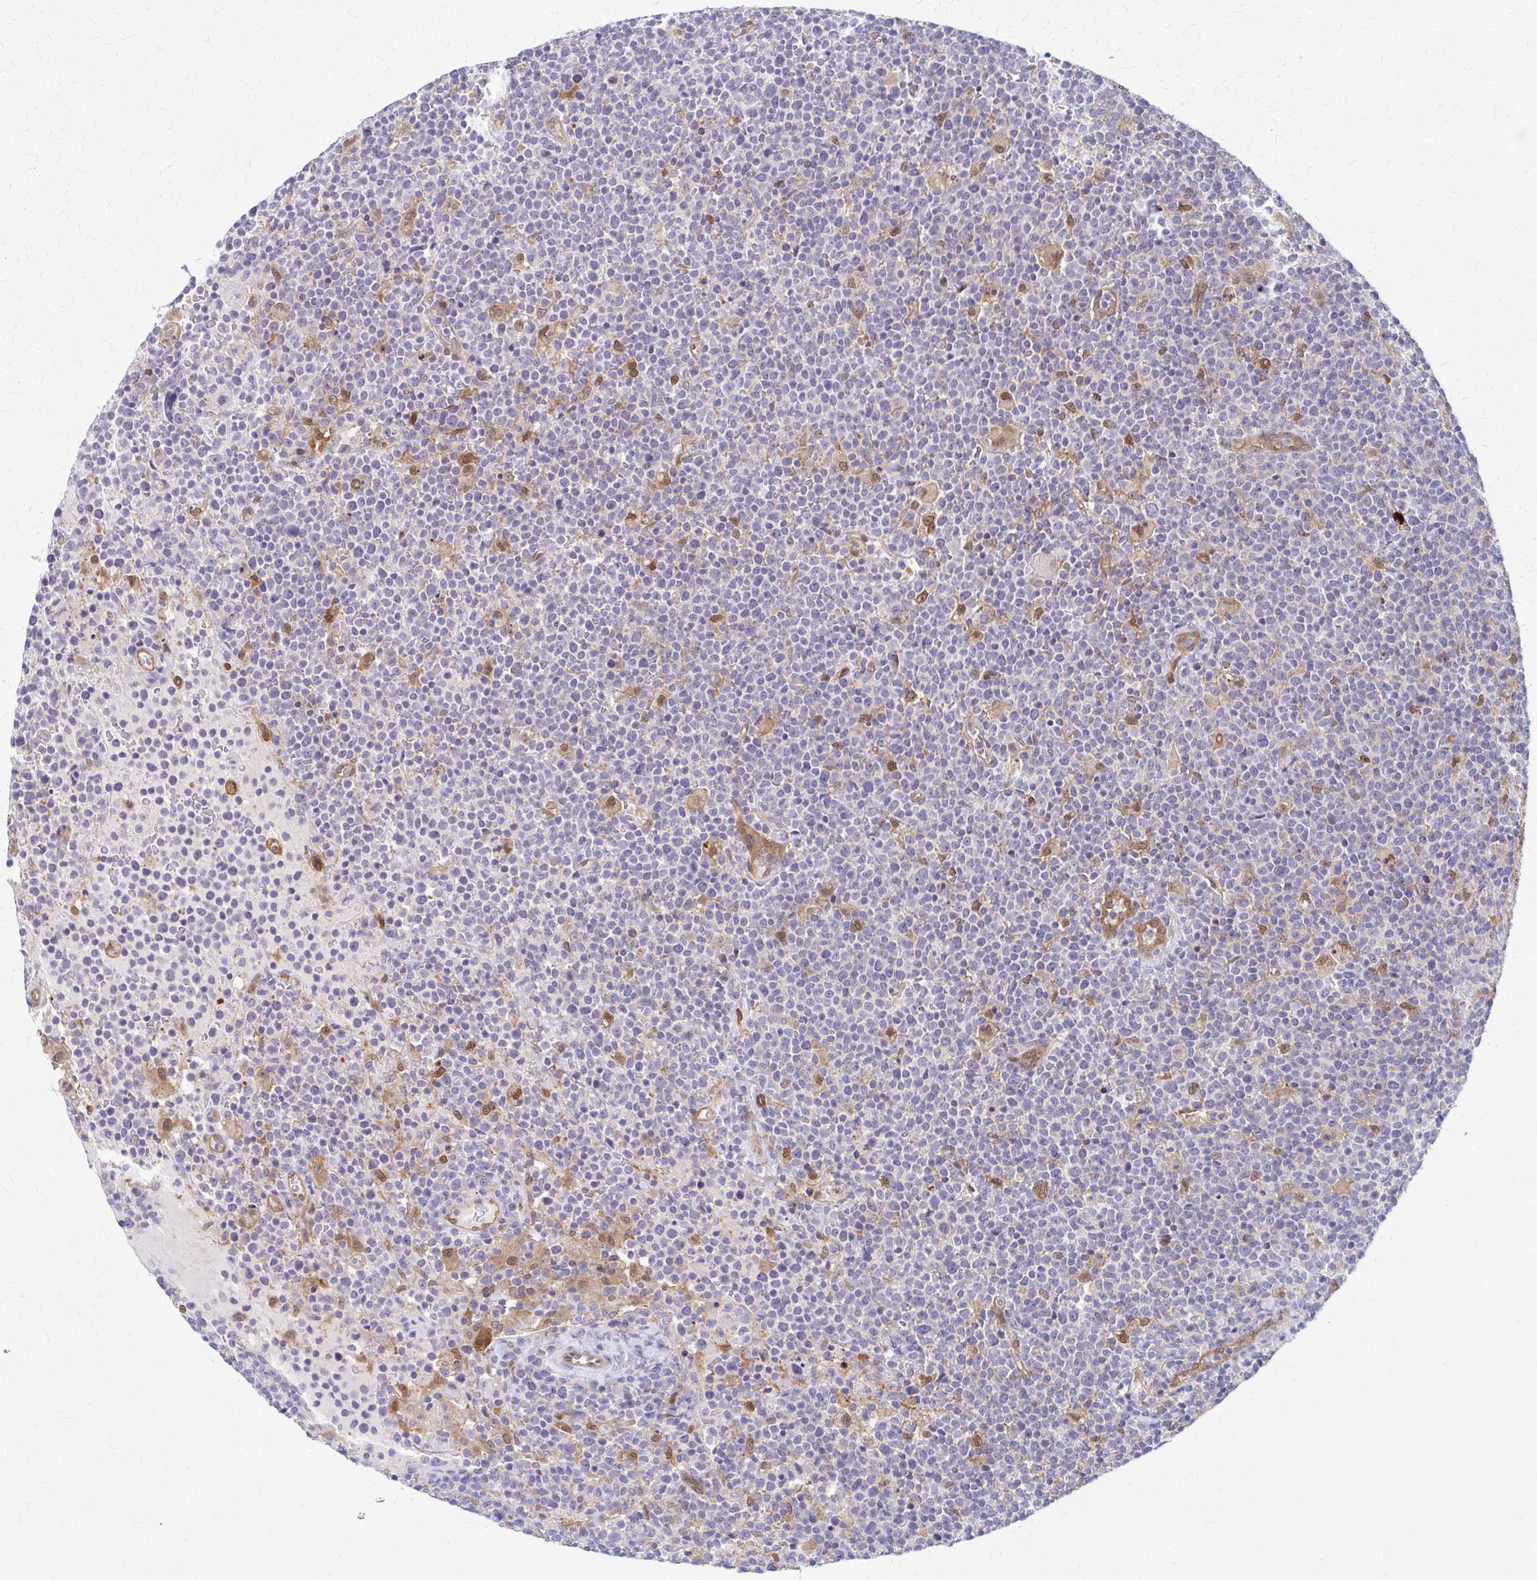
{"staining": {"intensity": "negative", "quantity": "none", "location": "none"}, "tissue": "lymphoma", "cell_type": "Tumor cells", "image_type": "cancer", "snomed": [{"axis": "morphology", "description": "Malignant lymphoma, non-Hodgkin's type, High grade"}, {"axis": "topography", "description": "Lymph node"}], "caption": "The image exhibits no staining of tumor cells in malignant lymphoma, non-Hodgkin's type (high-grade). (Immunohistochemistry (ihc), brightfield microscopy, high magnification).", "gene": "CLIC2", "patient": {"sex": "male", "age": 61}}